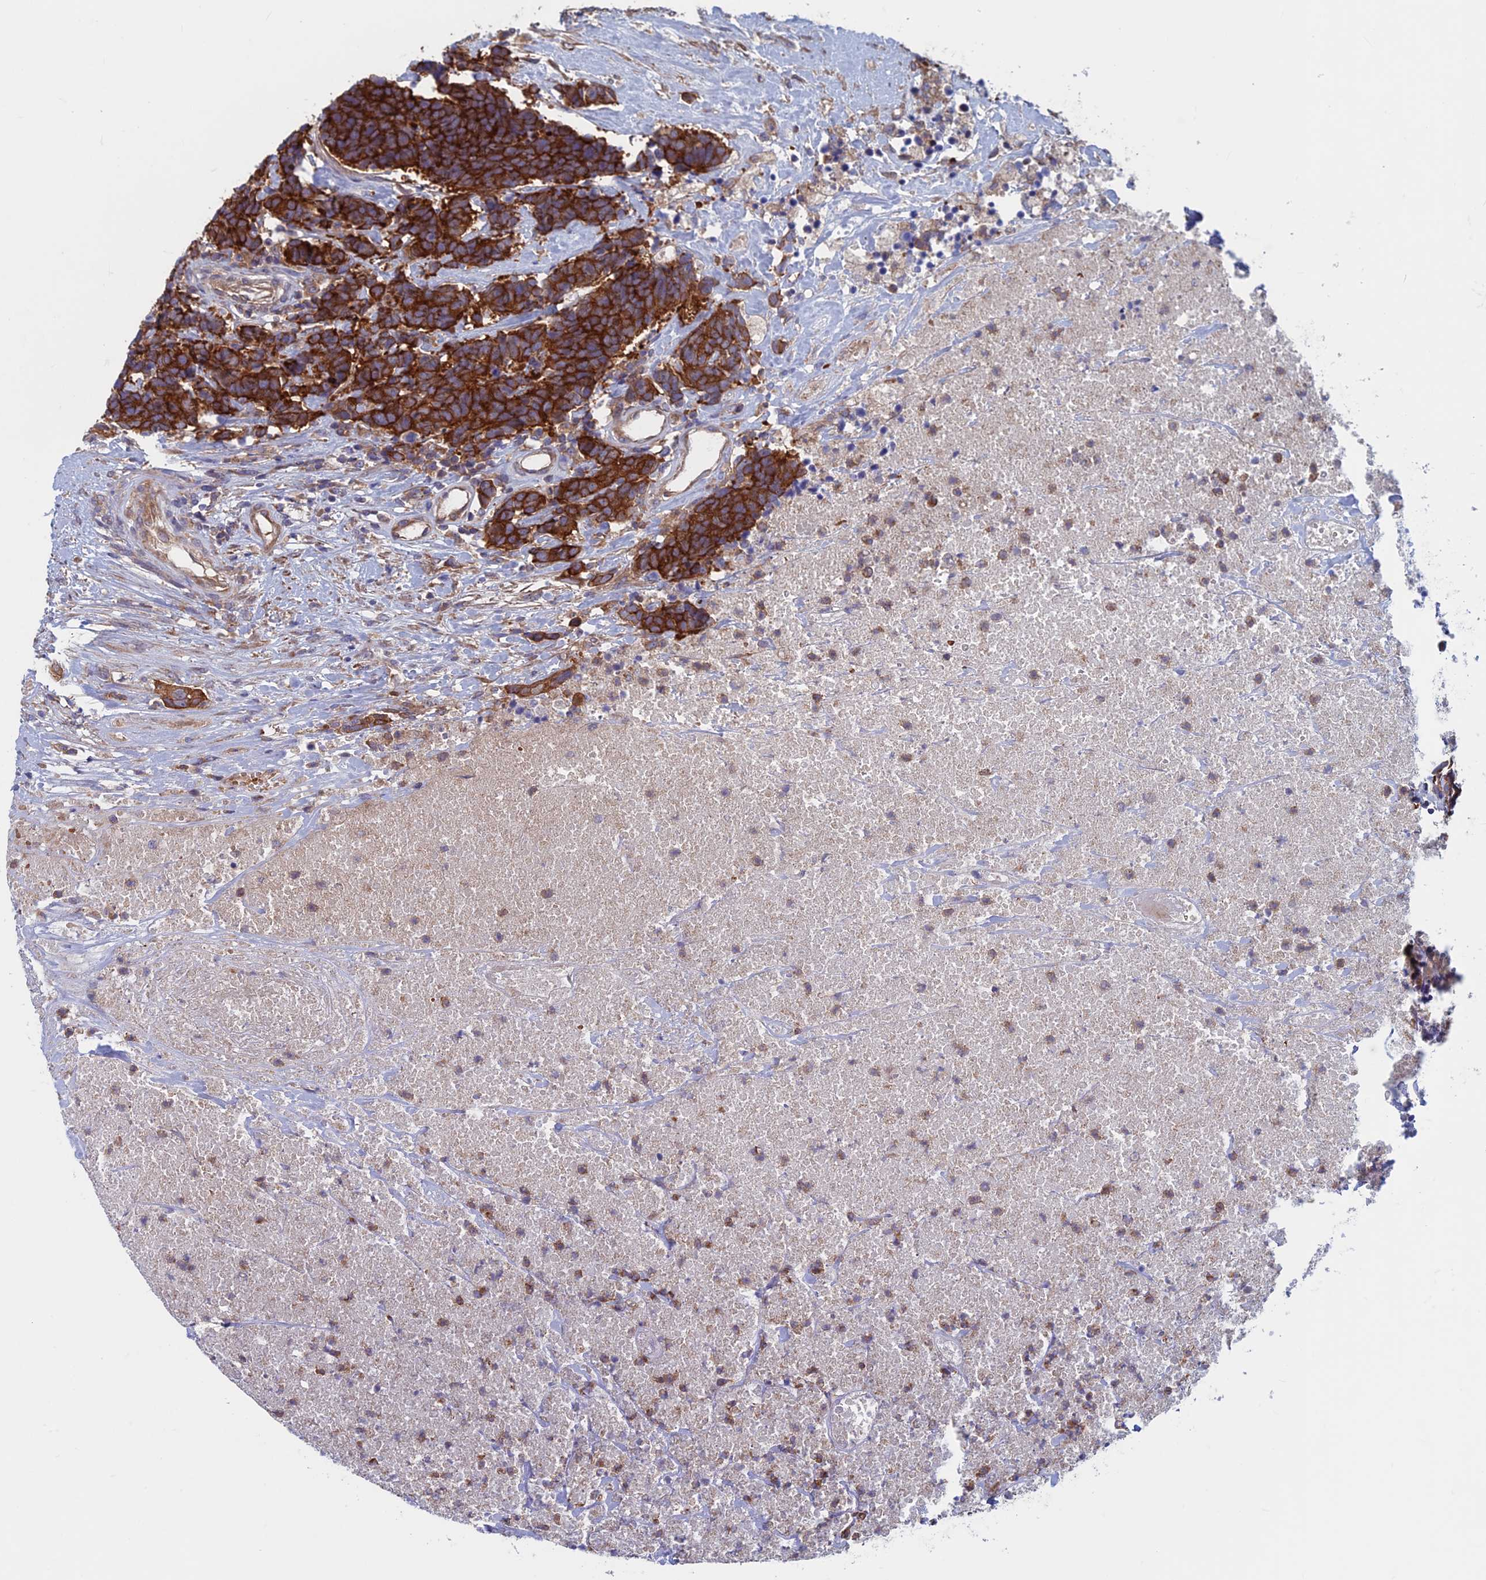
{"staining": {"intensity": "strong", "quantity": ">75%", "location": "cytoplasmic/membranous"}, "tissue": "carcinoid", "cell_type": "Tumor cells", "image_type": "cancer", "snomed": [{"axis": "morphology", "description": "Carcinoma, NOS"}, {"axis": "morphology", "description": "Carcinoid, malignant, NOS"}, {"axis": "topography", "description": "Urinary bladder"}], "caption": "Protein expression by IHC reveals strong cytoplasmic/membranous expression in approximately >75% of tumor cells in carcinoma.", "gene": "DNM1L", "patient": {"sex": "male", "age": 57}}